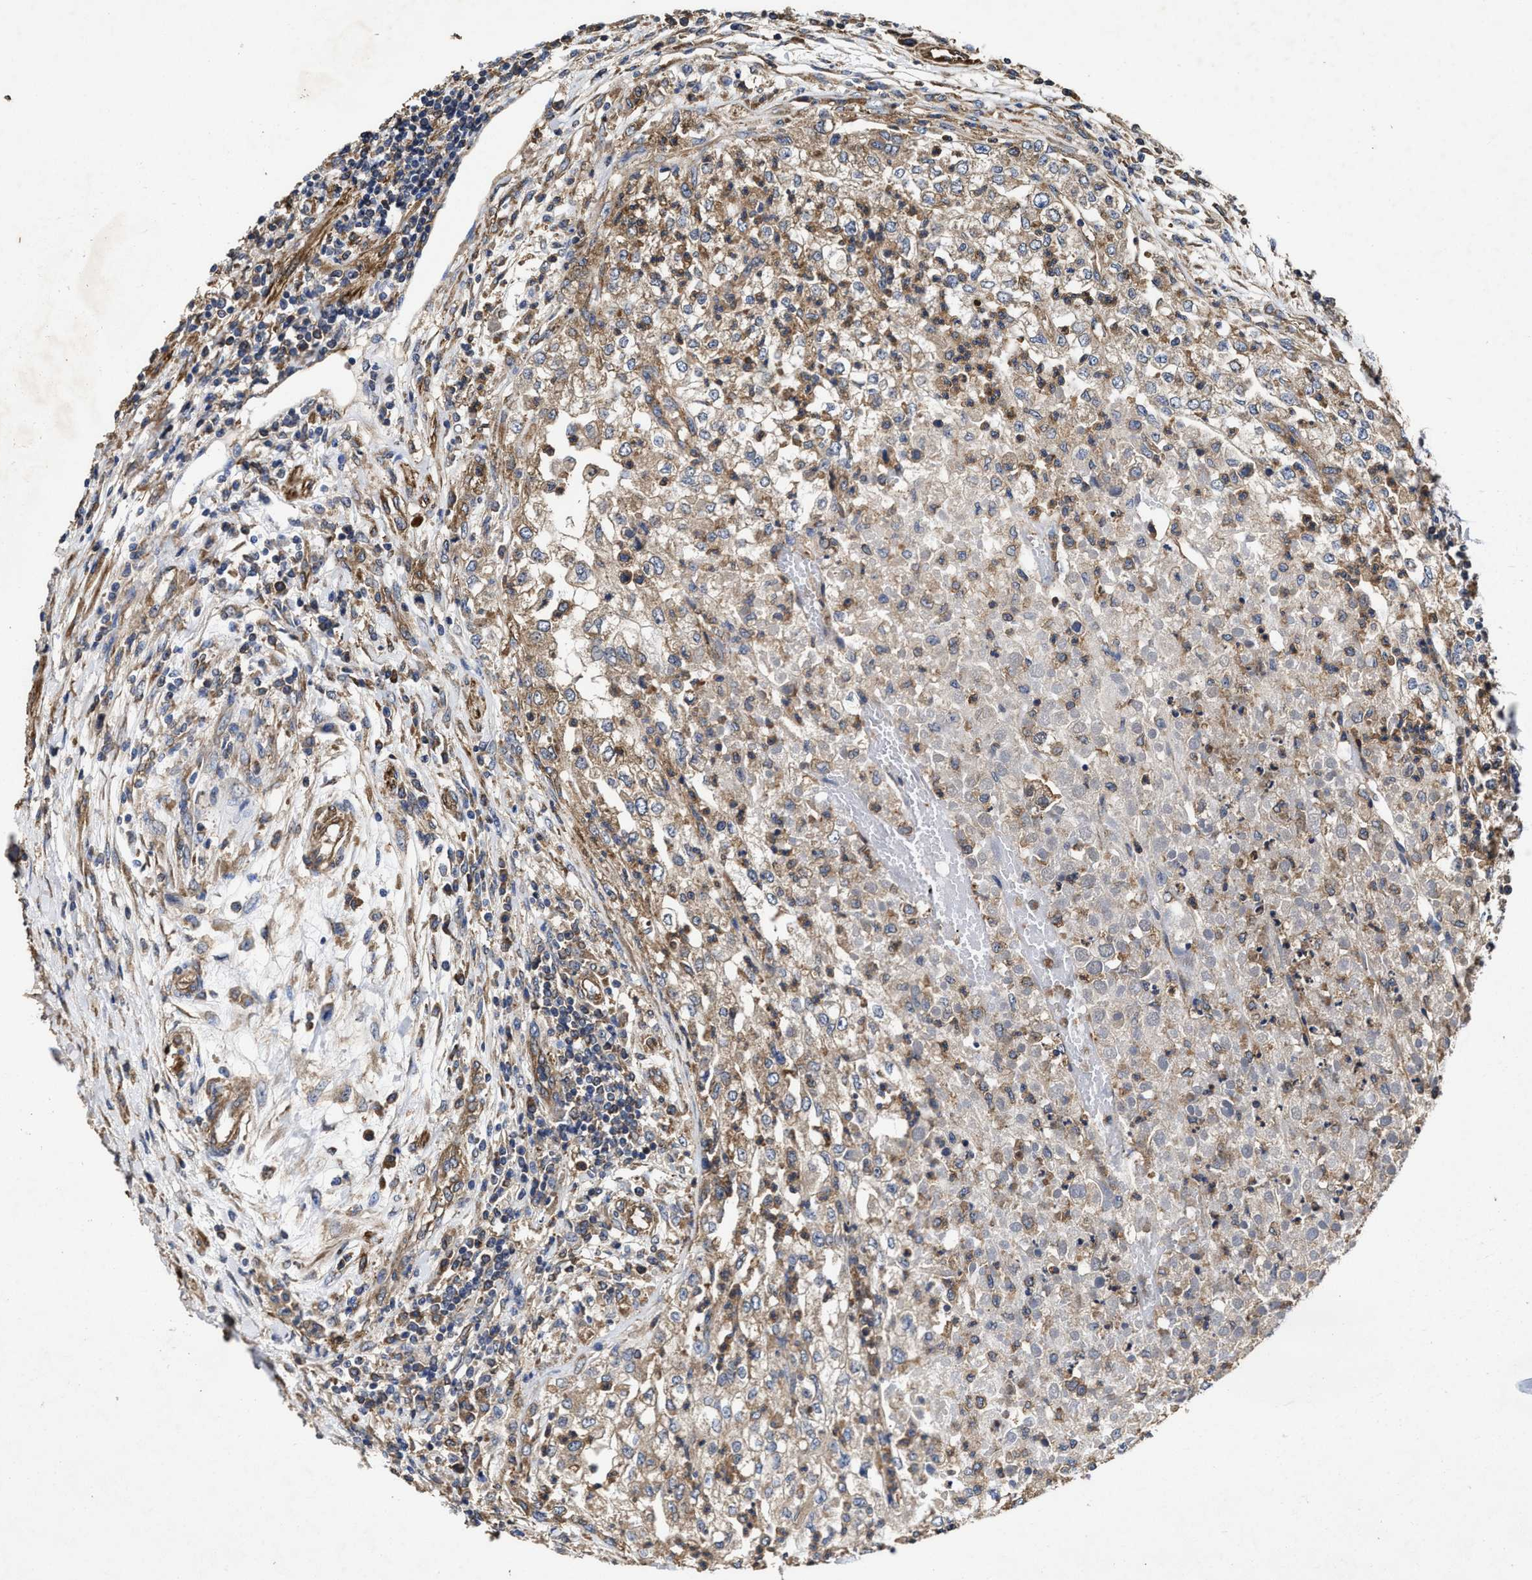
{"staining": {"intensity": "moderate", "quantity": ">75%", "location": "cytoplasmic/membranous"}, "tissue": "renal cancer", "cell_type": "Tumor cells", "image_type": "cancer", "snomed": [{"axis": "morphology", "description": "Adenocarcinoma, NOS"}, {"axis": "topography", "description": "Kidney"}], "caption": "Adenocarcinoma (renal) tissue reveals moderate cytoplasmic/membranous expression in about >75% of tumor cells The staining was performed using DAB to visualize the protein expression in brown, while the nuclei were stained in blue with hematoxylin (Magnification: 20x).", "gene": "SFXN4", "patient": {"sex": "female", "age": 54}}